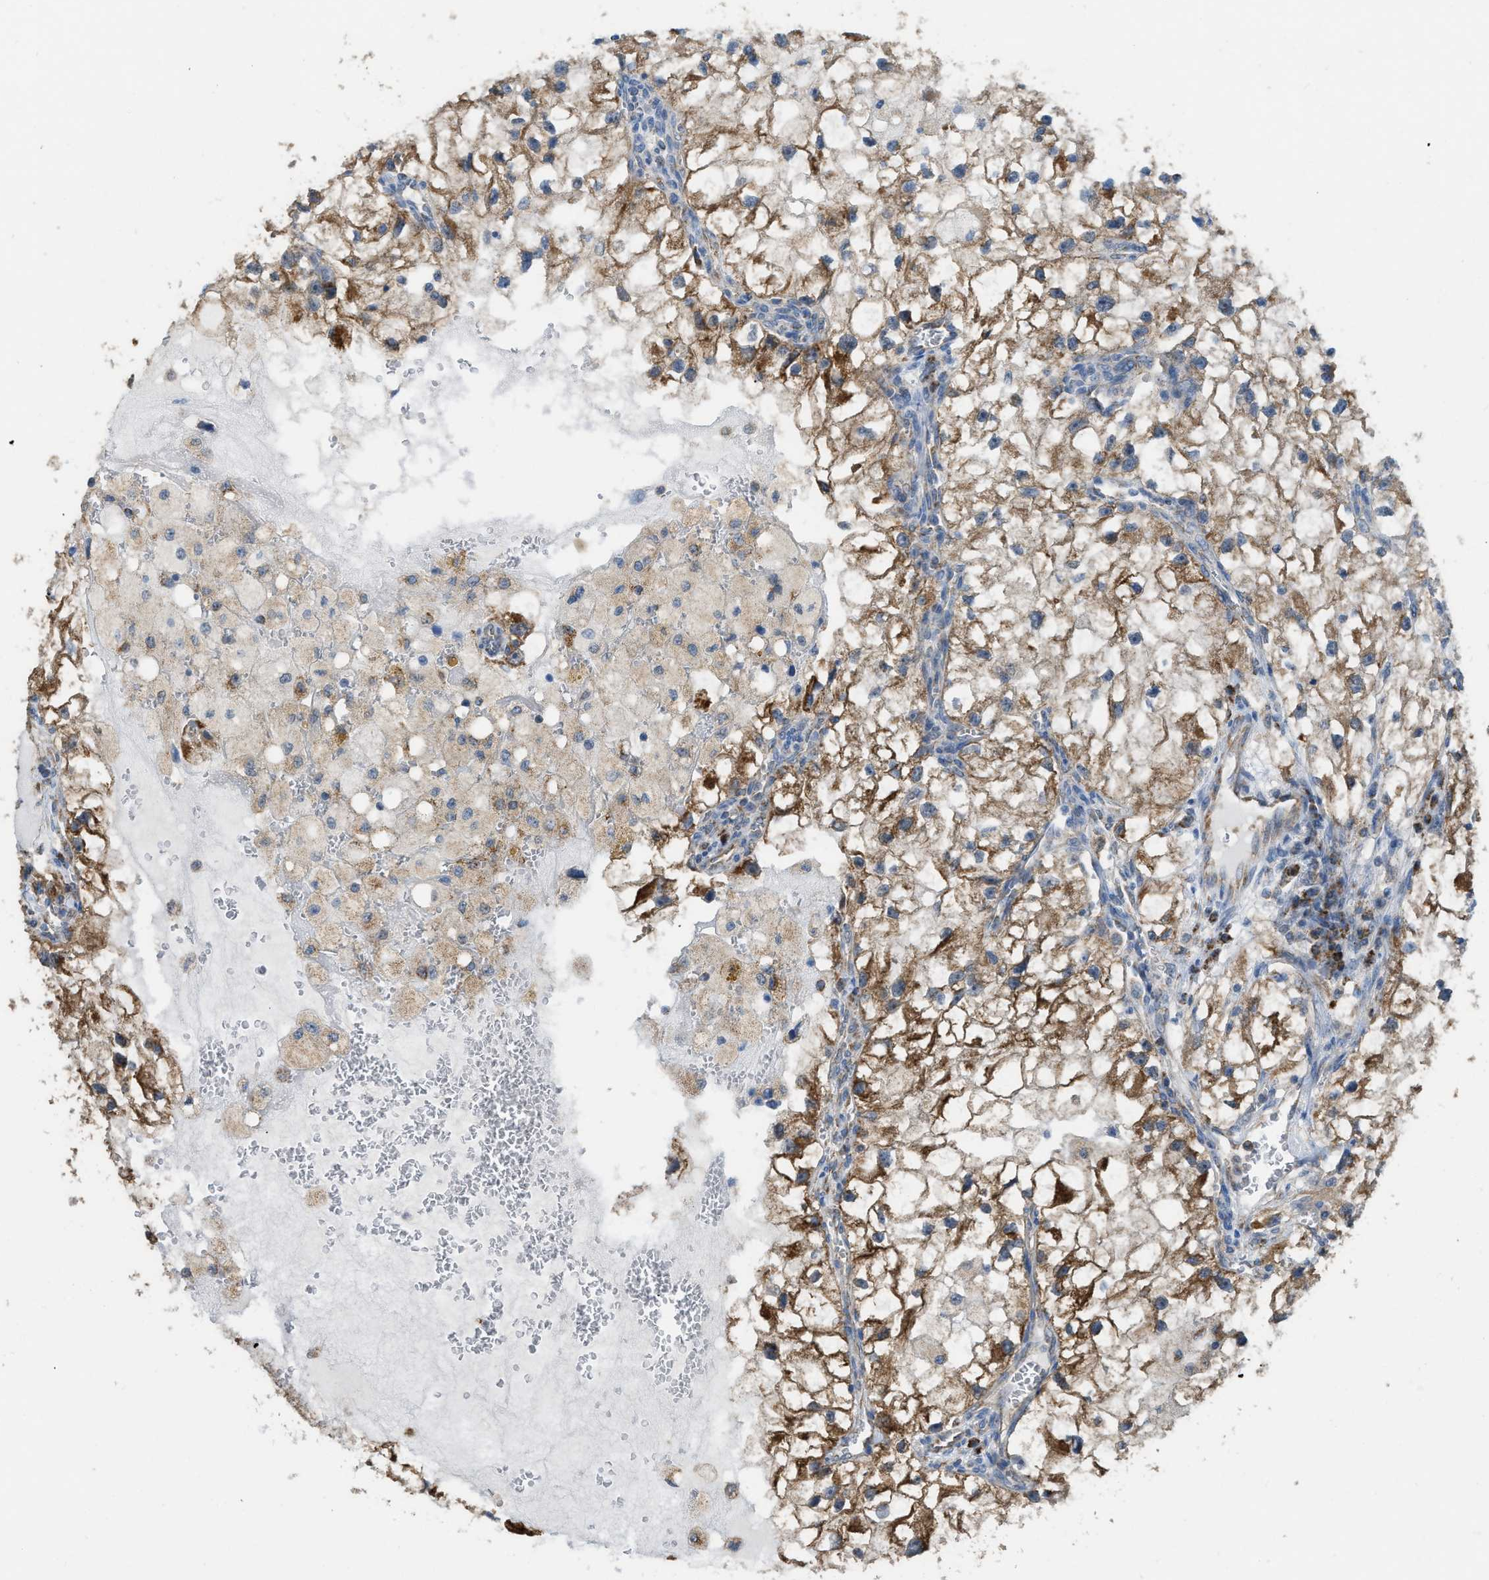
{"staining": {"intensity": "moderate", "quantity": ">75%", "location": "cytoplasmic/membranous"}, "tissue": "renal cancer", "cell_type": "Tumor cells", "image_type": "cancer", "snomed": [{"axis": "morphology", "description": "Adenocarcinoma, NOS"}, {"axis": "topography", "description": "Kidney"}], "caption": "This is a photomicrograph of immunohistochemistry staining of renal cancer, which shows moderate positivity in the cytoplasmic/membranous of tumor cells.", "gene": "ETFB", "patient": {"sex": "female", "age": 70}}